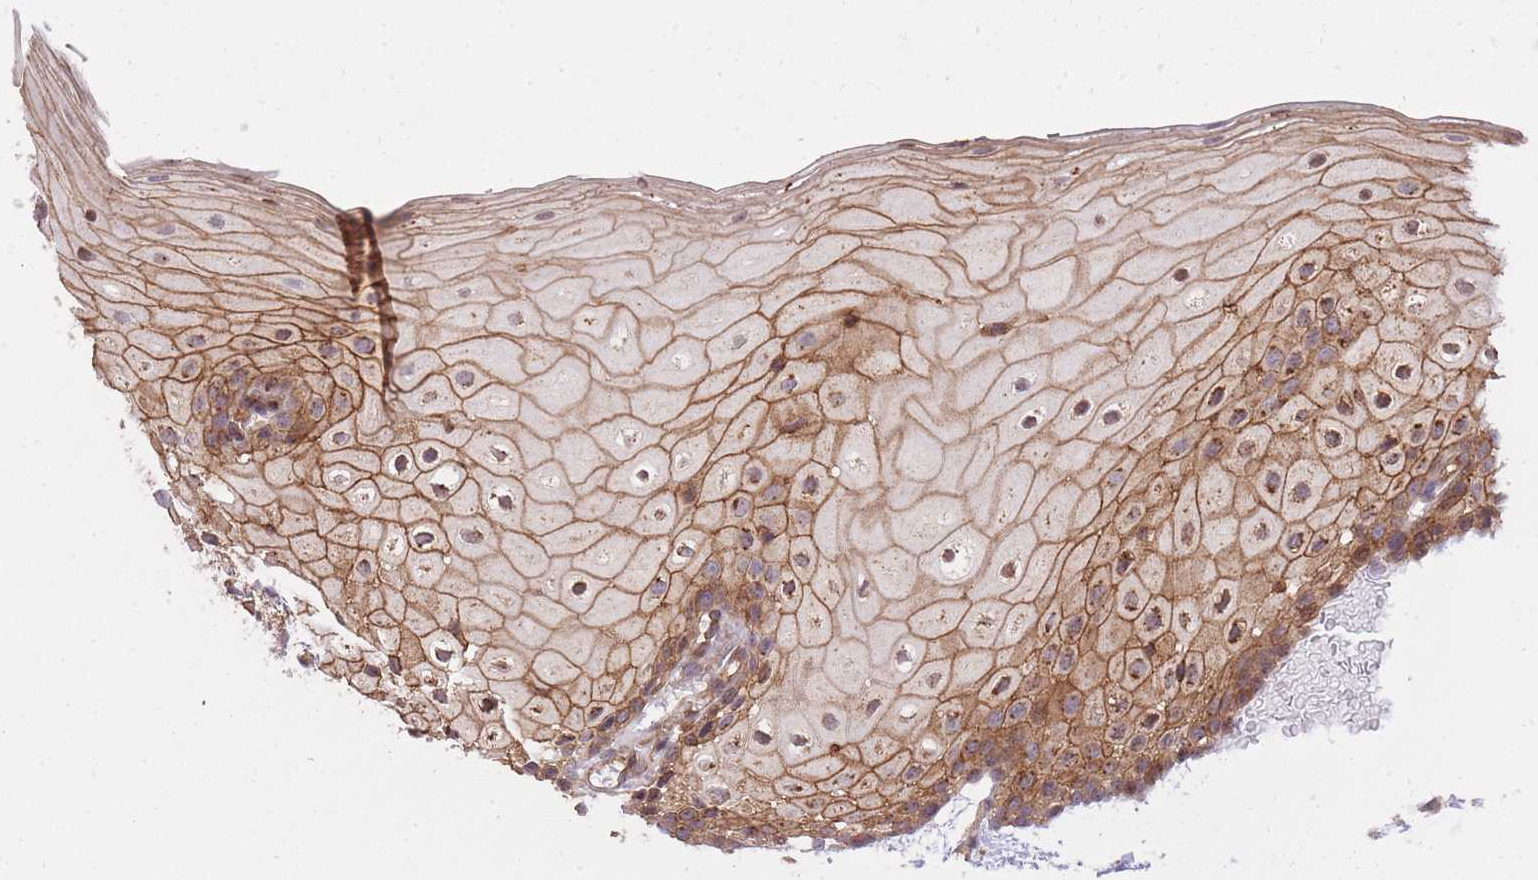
{"staining": {"intensity": "strong", "quantity": ">75%", "location": "cytoplasmic/membranous"}, "tissue": "oral mucosa", "cell_type": "Squamous epithelial cells", "image_type": "normal", "snomed": [{"axis": "morphology", "description": "Normal tissue, NOS"}, {"axis": "topography", "description": "Oral tissue"}], "caption": "Immunohistochemistry (IHC) photomicrograph of unremarkable human oral mucosa stained for a protein (brown), which reveals high levels of strong cytoplasmic/membranous staining in approximately >75% of squamous epithelial cells.", "gene": "PLD1", "patient": {"sex": "female", "age": 70}}